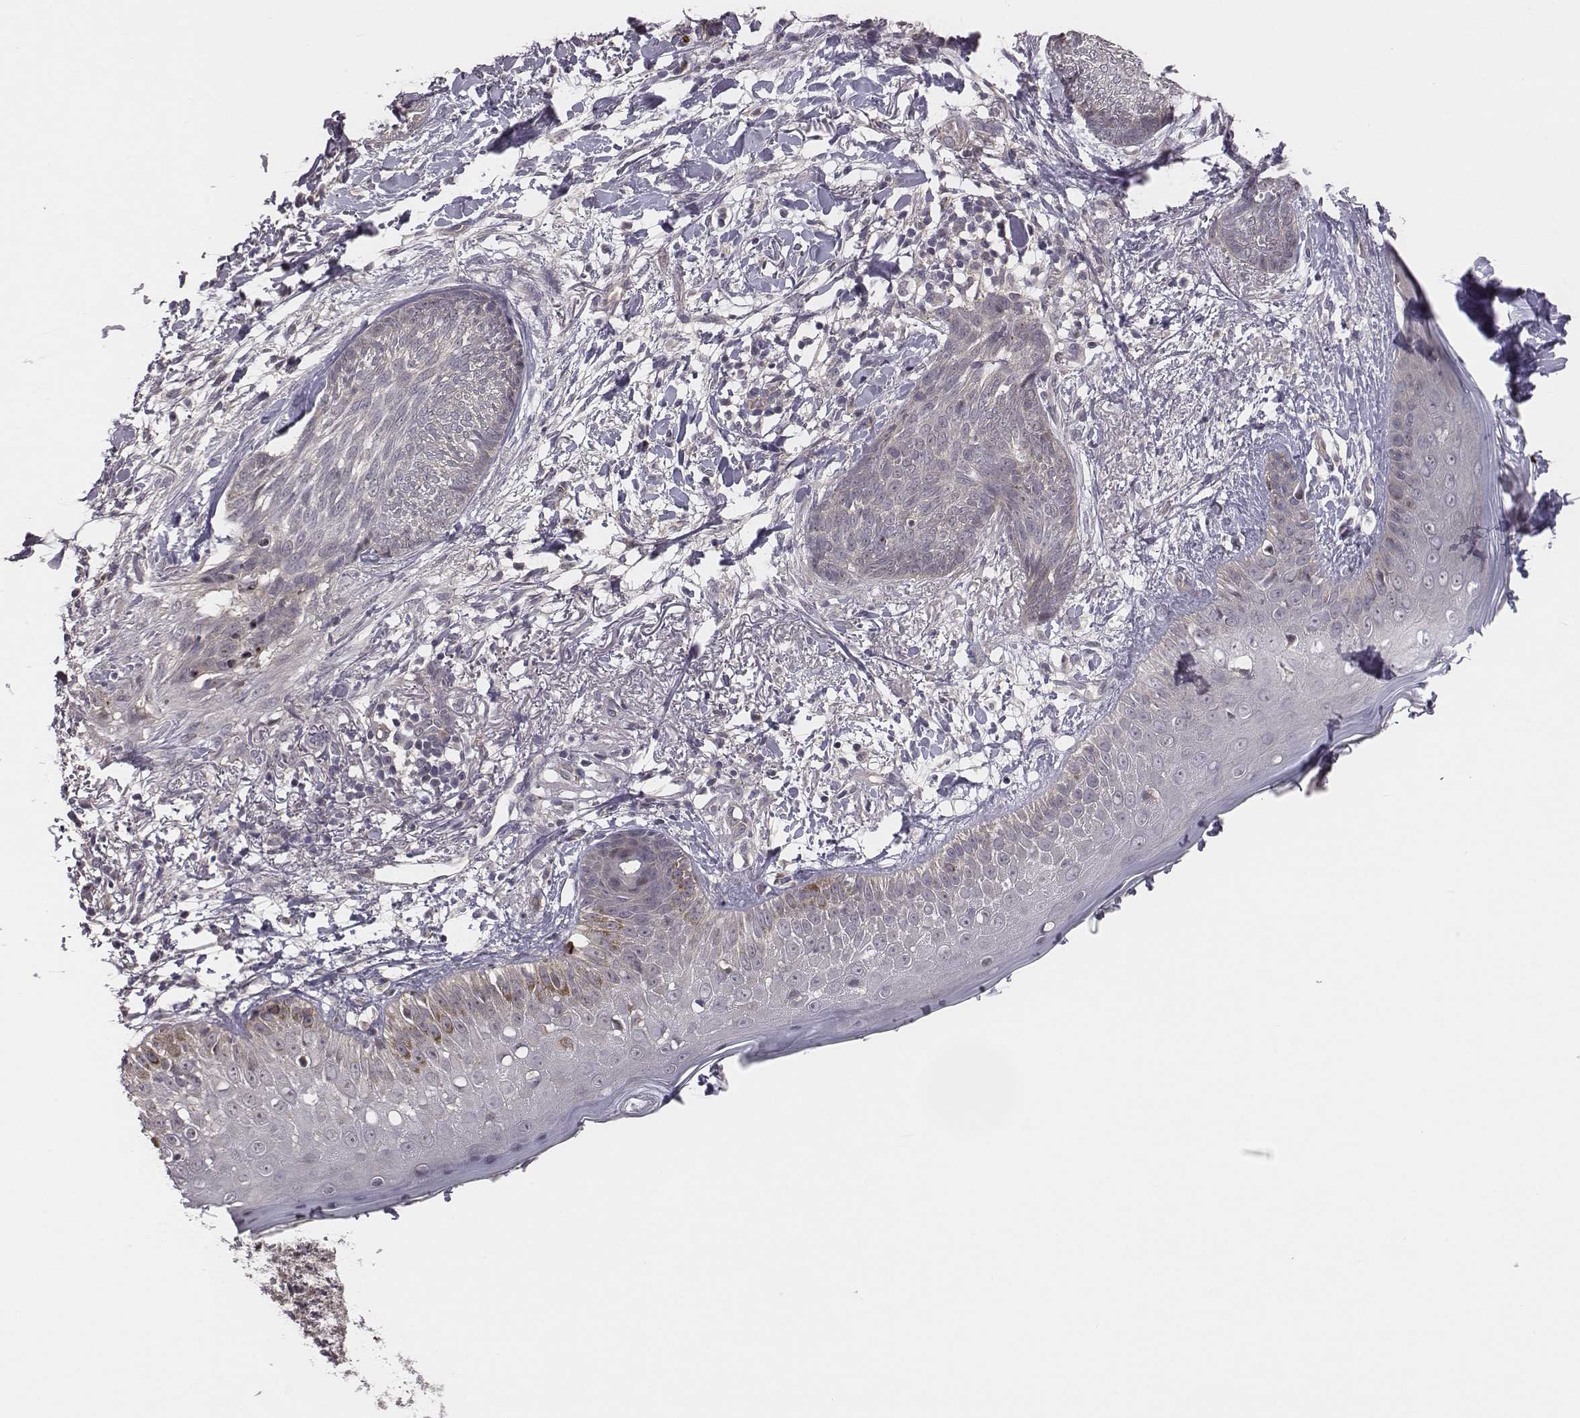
{"staining": {"intensity": "negative", "quantity": "none", "location": "none"}, "tissue": "skin cancer", "cell_type": "Tumor cells", "image_type": "cancer", "snomed": [{"axis": "morphology", "description": "Normal tissue, NOS"}, {"axis": "morphology", "description": "Basal cell carcinoma"}, {"axis": "topography", "description": "Skin"}], "caption": "An IHC image of skin basal cell carcinoma is shown. There is no staining in tumor cells of skin basal cell carcinoma.", "gene": "SMURF2", "patient": {"sex": "male", "age": 84}}